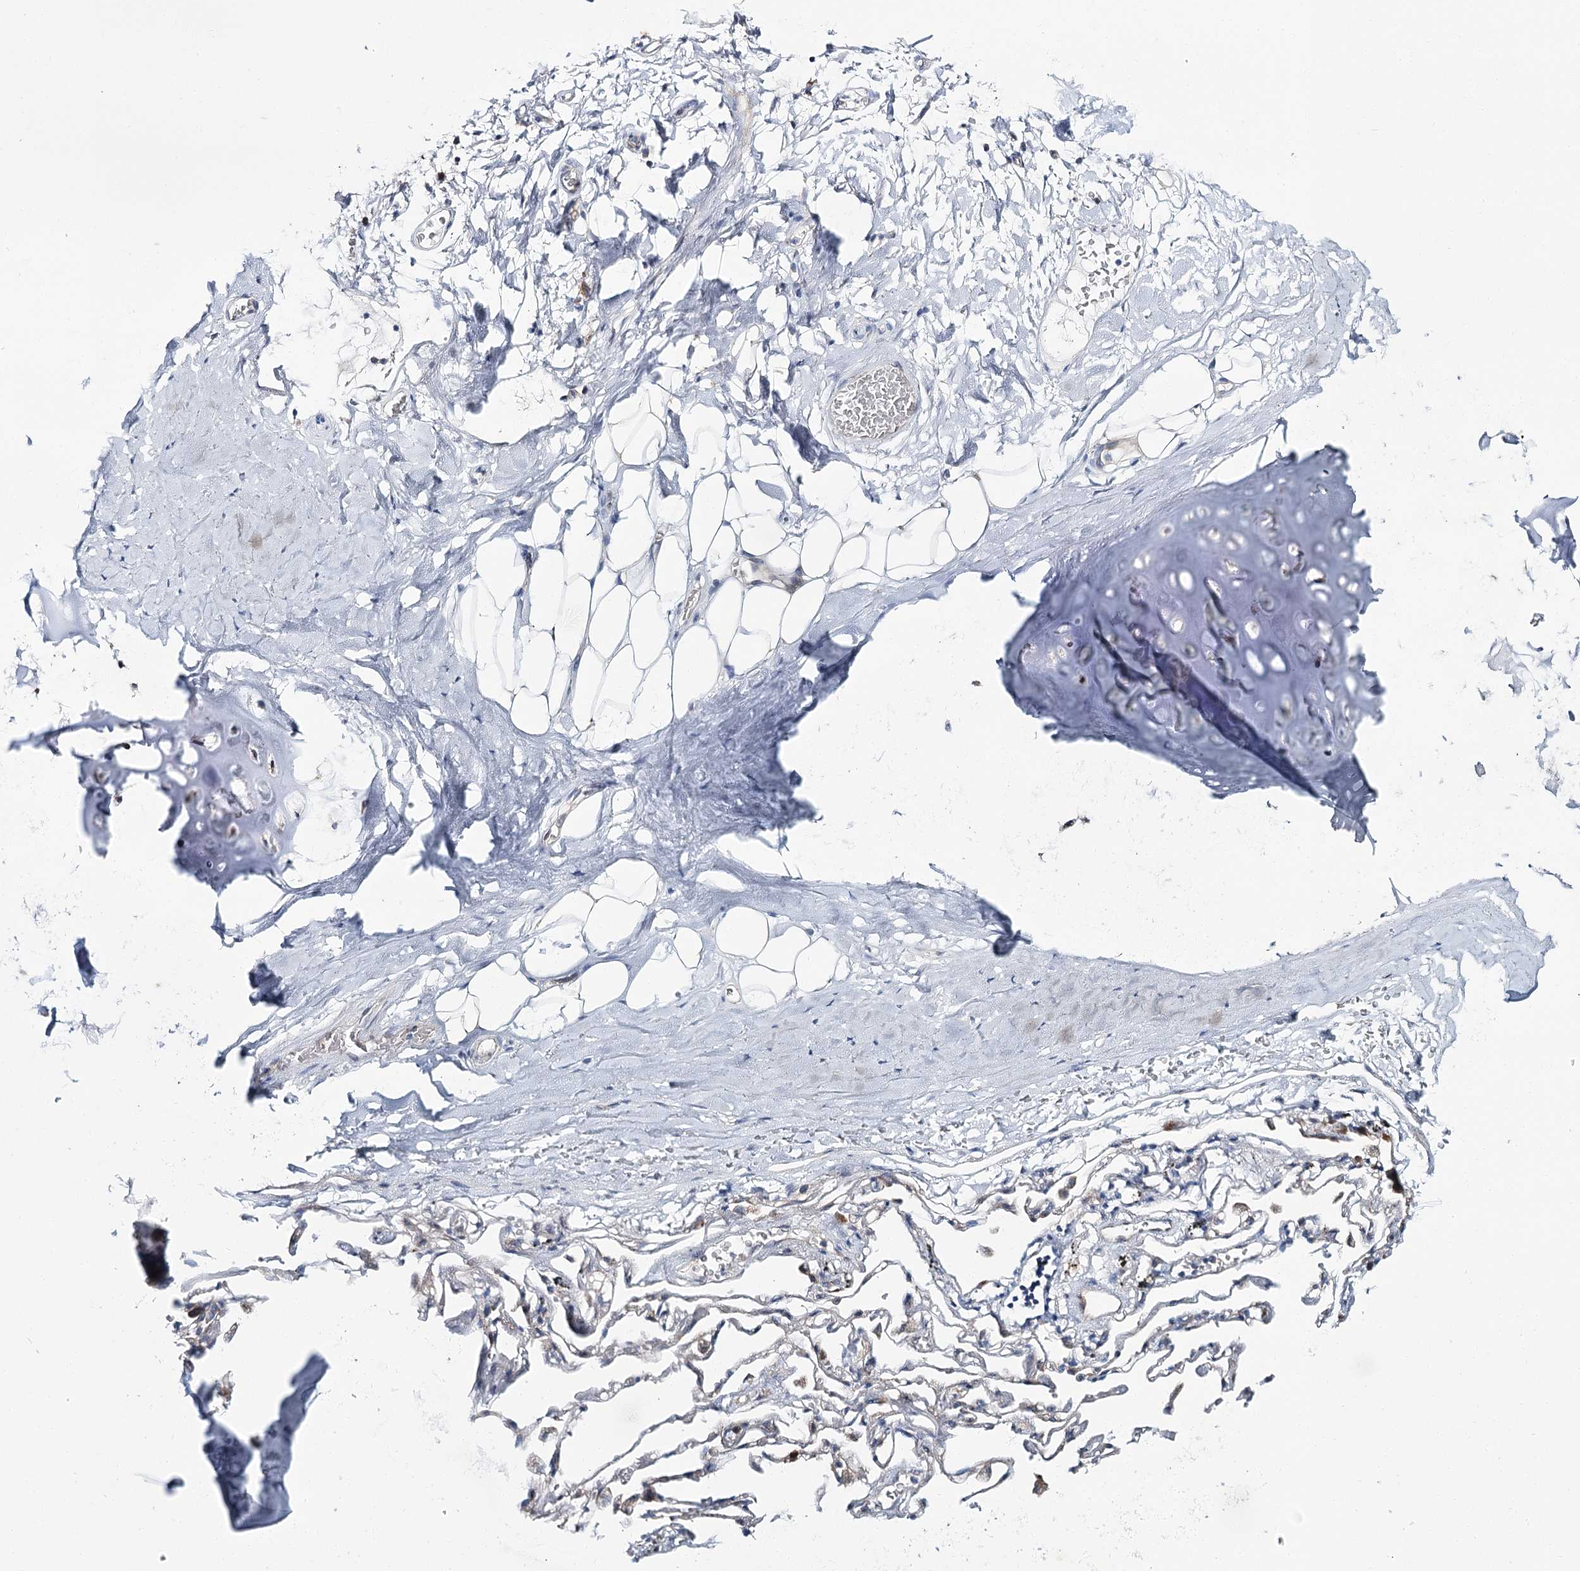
{"staining": {"intensity": "negative", "quantity": "none", "location": "none"}, "tissue": "adipose tissue", "cell_type": "Adipocytes", "image_type": "normal", "snomed": [{"axis": "morphology", "description": "Normal tissue, NOS"}, {"axis": "topography", "description": "Lymph node"}, {"axis": "topography", "description": "Bronchus"}], "caption": "This image is of benign adipose tissue stained with IHC to label a protein in brown with the nuclei are counter-stained blue. There is no staining in adipocytes. (Brightfield microscopy of DAB immunohistochemistry (IHC) at high magnification).", "gene": "CPLANE1", "patient": {"sex": "male", "age": 63}}